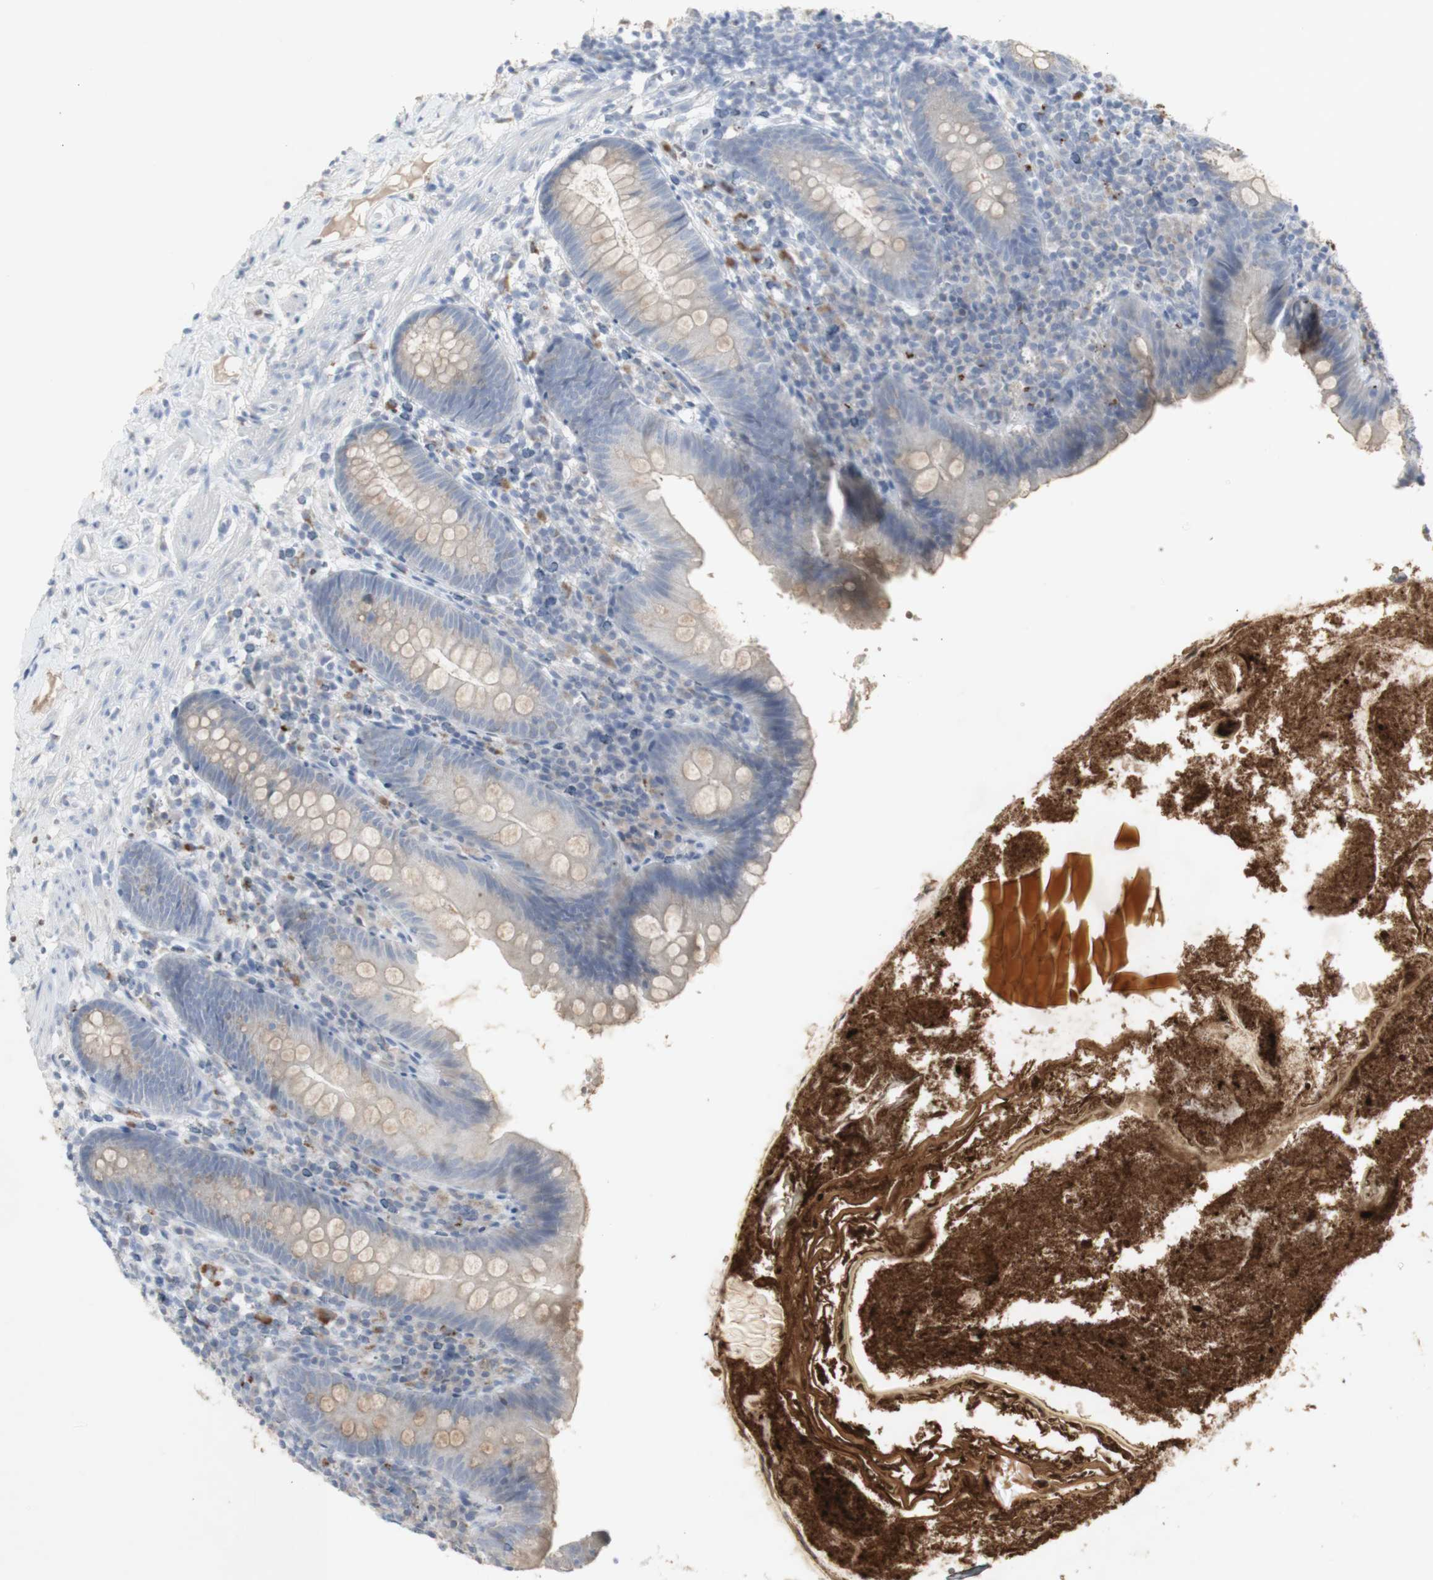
{"staining": {"intensity": "negative", "quantity": "none", "location": "none"}, "tissue": "appendix", "cell_type": "Glandular cells", "image_type": "normal", "snomed": [{"axis": "morphology", "description": "Normal tissue, NOS"}, {"axis": "topography", "description": "Appendix"}], "caption": "This is a photomicrograph of immunohistochemistry (IHC) staining of benign appendix, which shows no positivity in glandular cells. The staining is performed using DAB (3,3'-diaminobenzidine) brown chromogen with nuclei counter-stained in using hematoxylin.", "gene": "INS", "patient": {"sex": "male", "age": 52}}